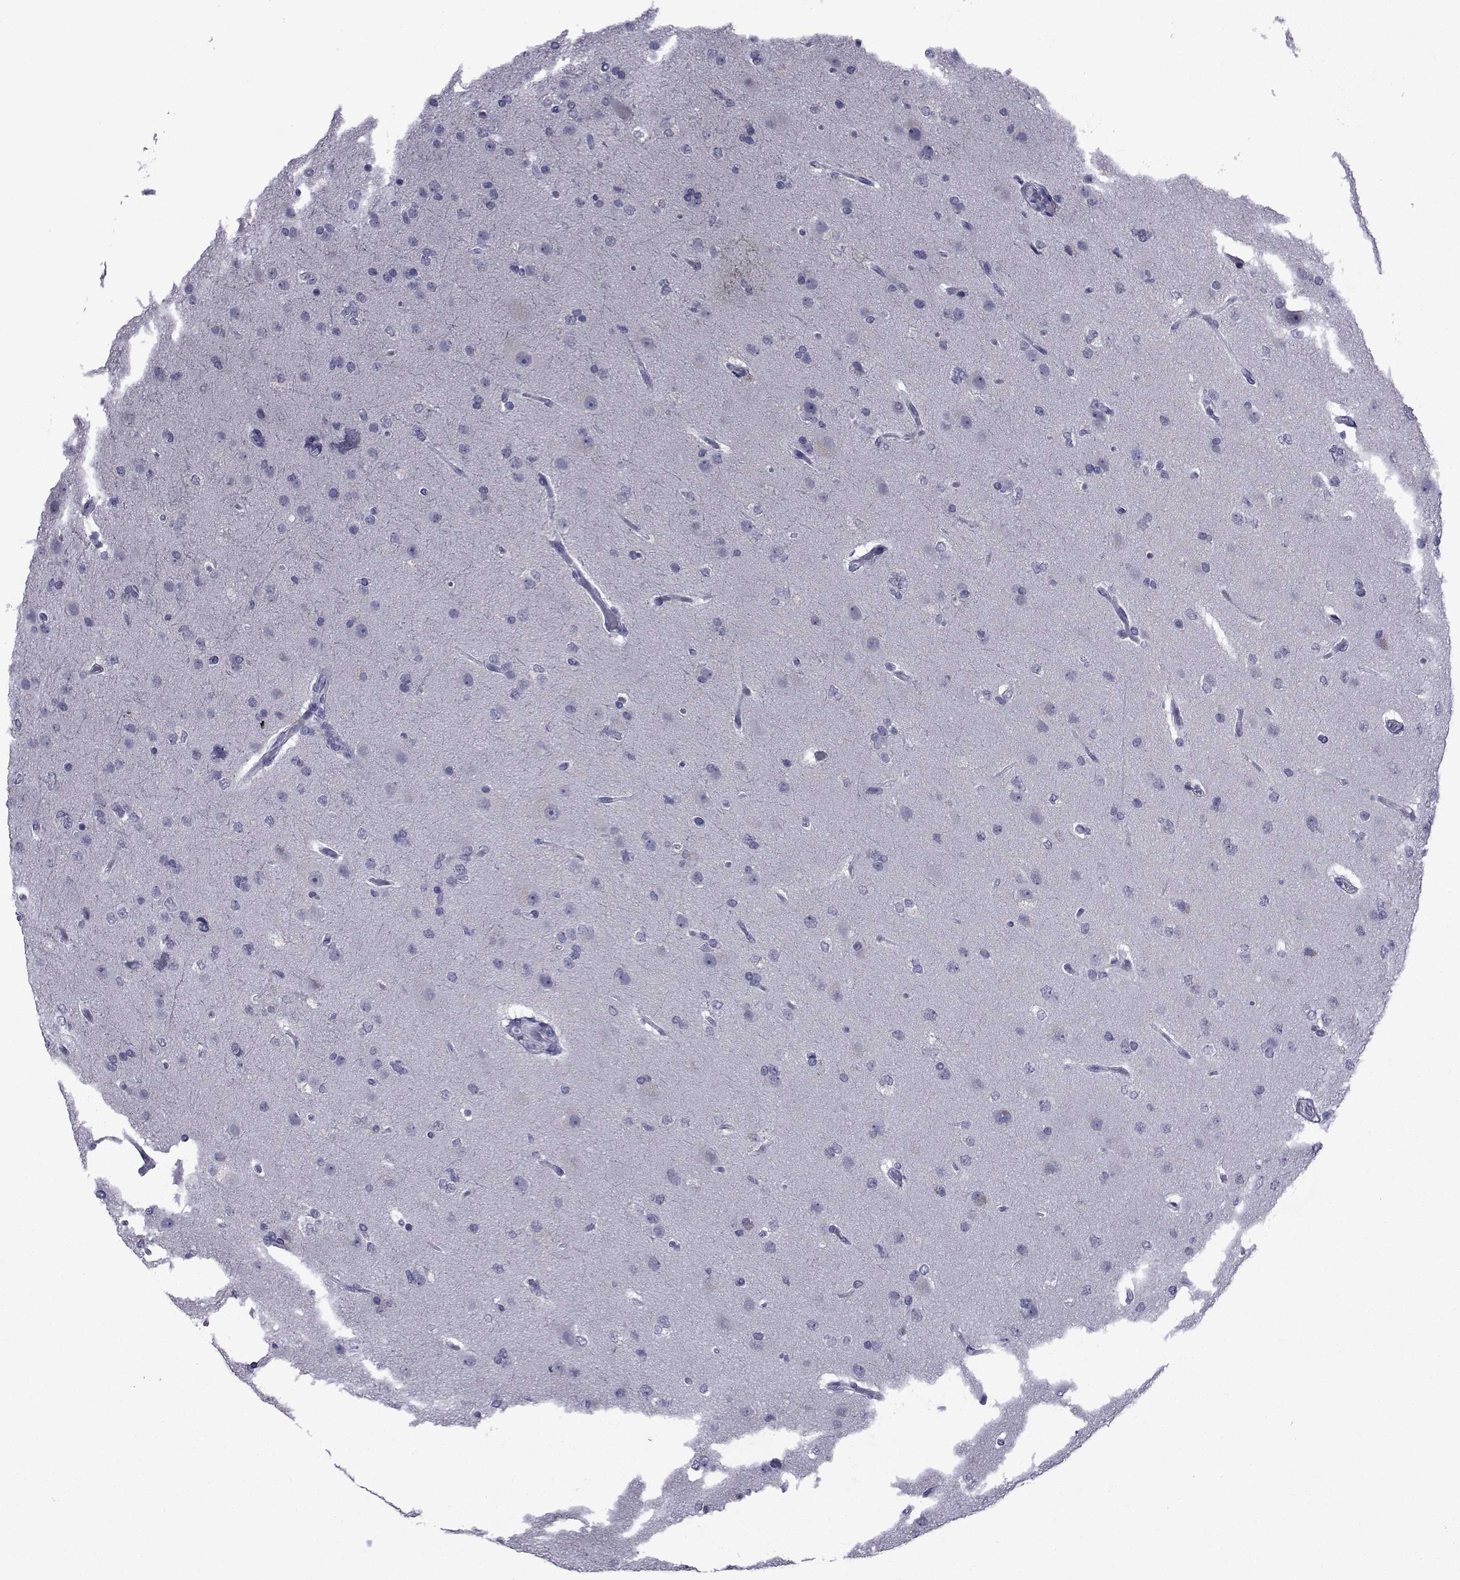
{"staining": {"intensity": "negative", "quantity": "none", "location": "none"}, "tissue": "glioma", "cell_type": "Tumor cells", "image_type": "cancer", "snomed": [{"axis": "morphology", "description": "Glioma, malignant, High grade"}, {"axis": "topography", "description": "Brain"}], "caption": "Immunohistochemical staining of human malignant glioma (high-grade) exhibits no significant staining in tumor cells.", "gene": "PDE6H", "patient": {"sex": "male", "age": 68}}